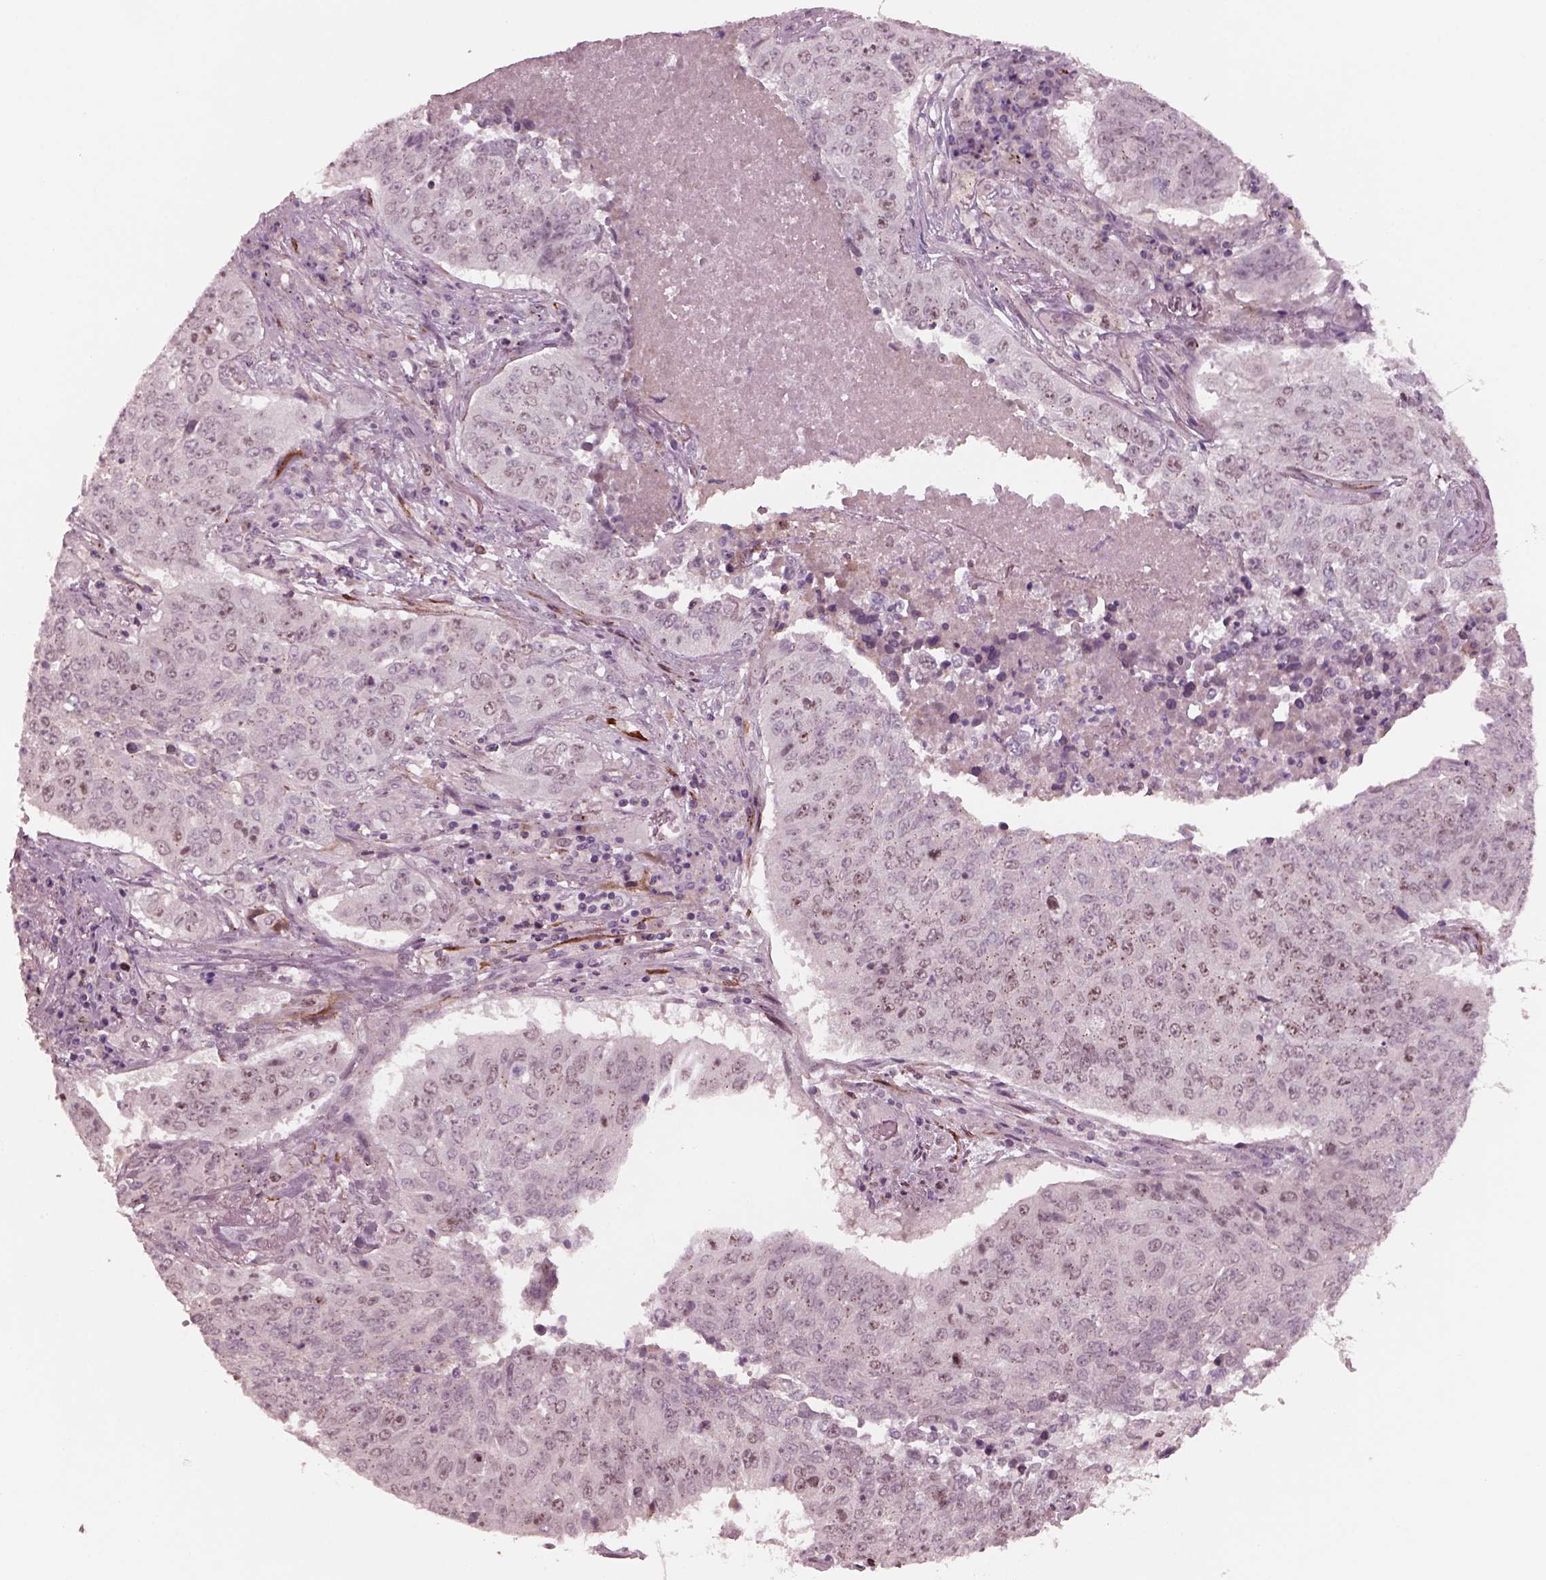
{"staining": {"intensity": "negative", "quantity": "none", "location": "none"}, "tissue": "lung cancer", "cell_type": "Tumor cells", "image_type": "cancer", "snomed": [{"axis": "morphology", "description": "Normal tissue, NOS"}, {"axis": "morphology", "description": "Squamous cell carcinoma, NOS"}, {"axis": "topography", "description": "Bronchus"}, {"axis": "topography", "description": "Lung"}], "caption": "Immunohistochemical staining of human lung squamous cell carcinoma shows no significant staining in tumor cells.", "gene": "SAXO1", "patient": {"sex": "male", "age": 64}}